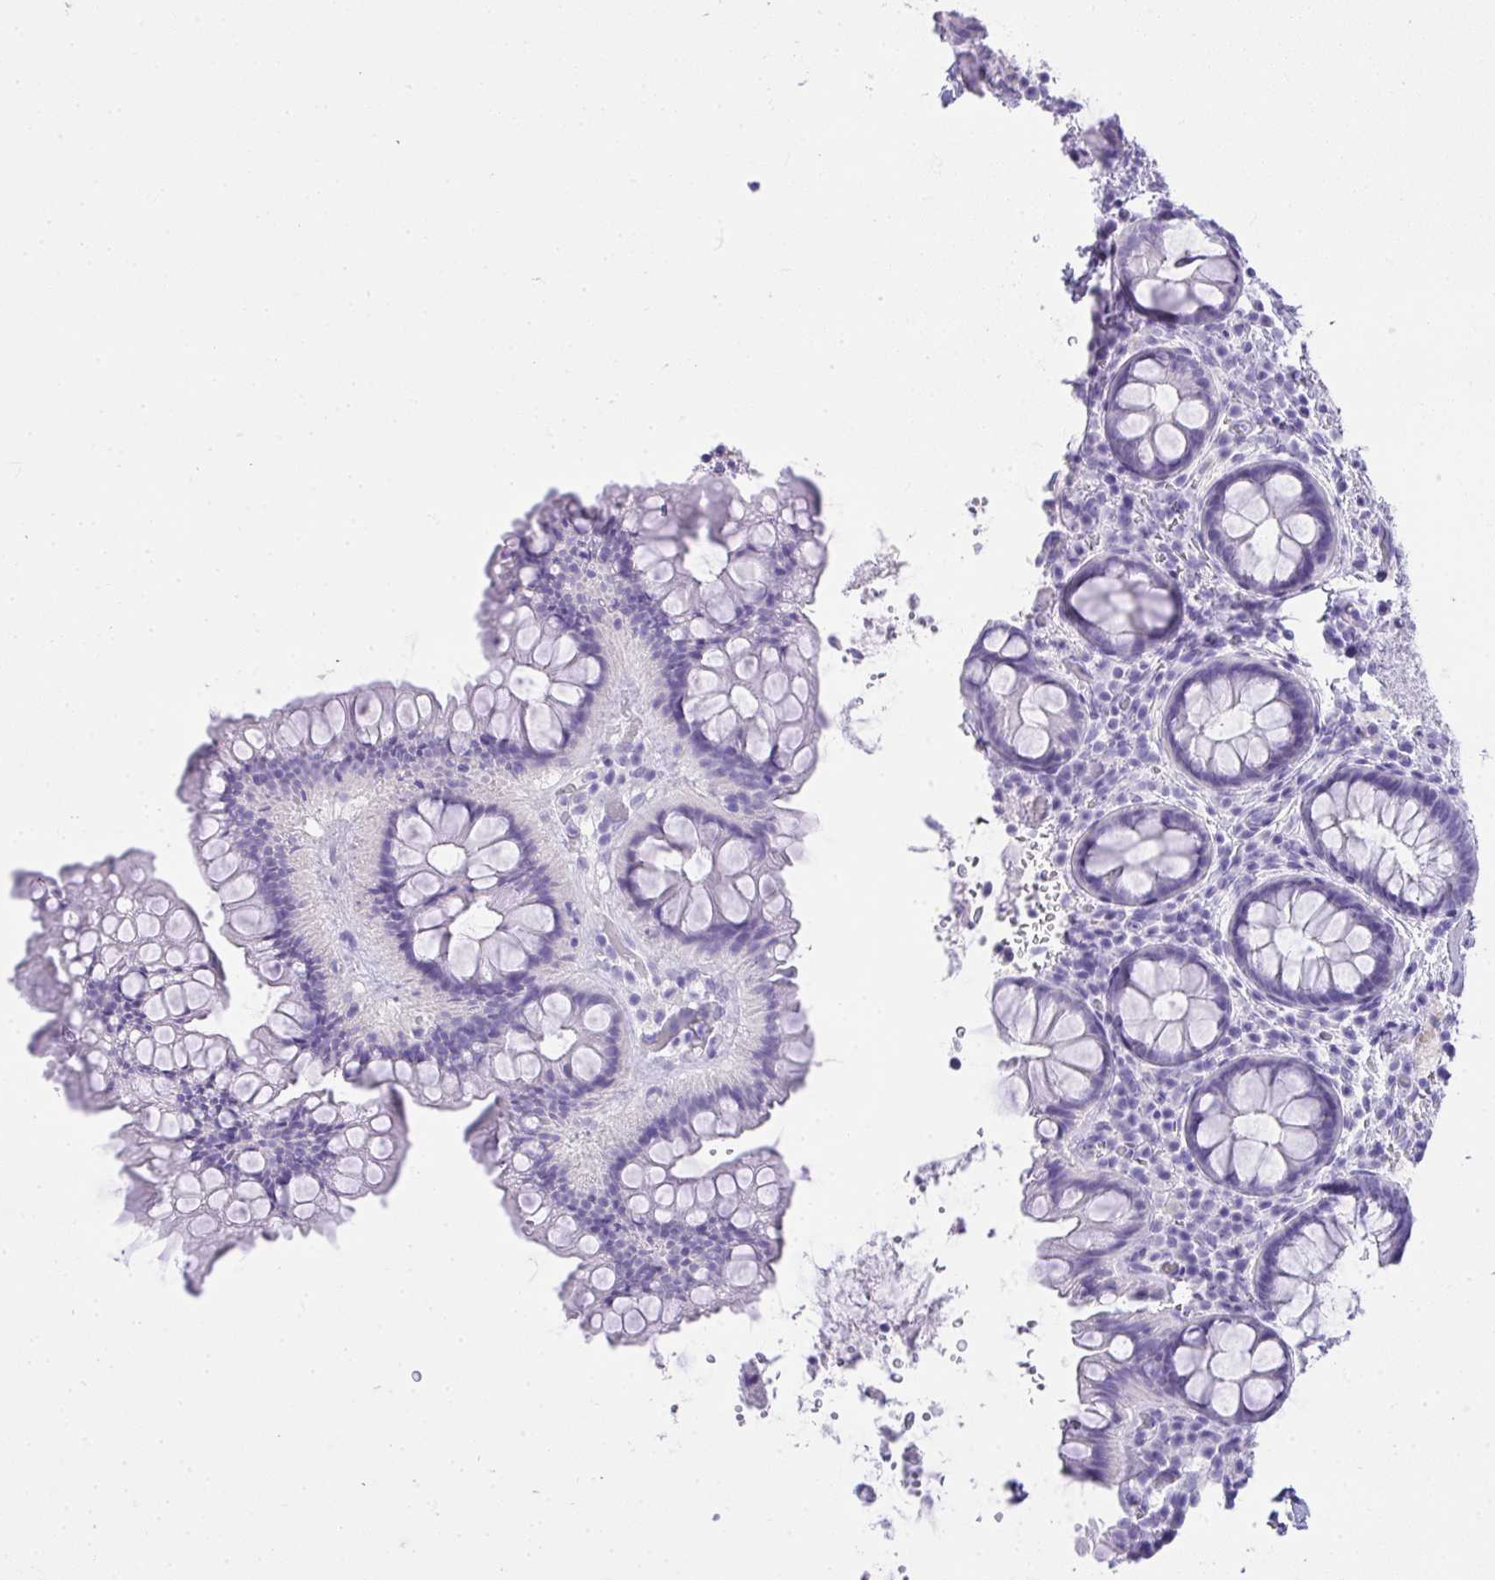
{"staining": {"intensity": "negative", "quantity": "none", "location": "none"}, "tissue": "rectum", "cell_type": "Glandular cells", "image_type": "normal", "snomed": [{"axis": "morphology", "description": "Normal tissue, NOS"}, {"axis": "topography", "description": "Rectum"}], "caption": "Immunohistochemistry photomicrograph of benign human rectum stained for a protein (brown), which shows no expression in glandular cells. Nuclei are stained in blue.", "gene": "AVIL", "patient": {"sex": "female", "age": 69}}